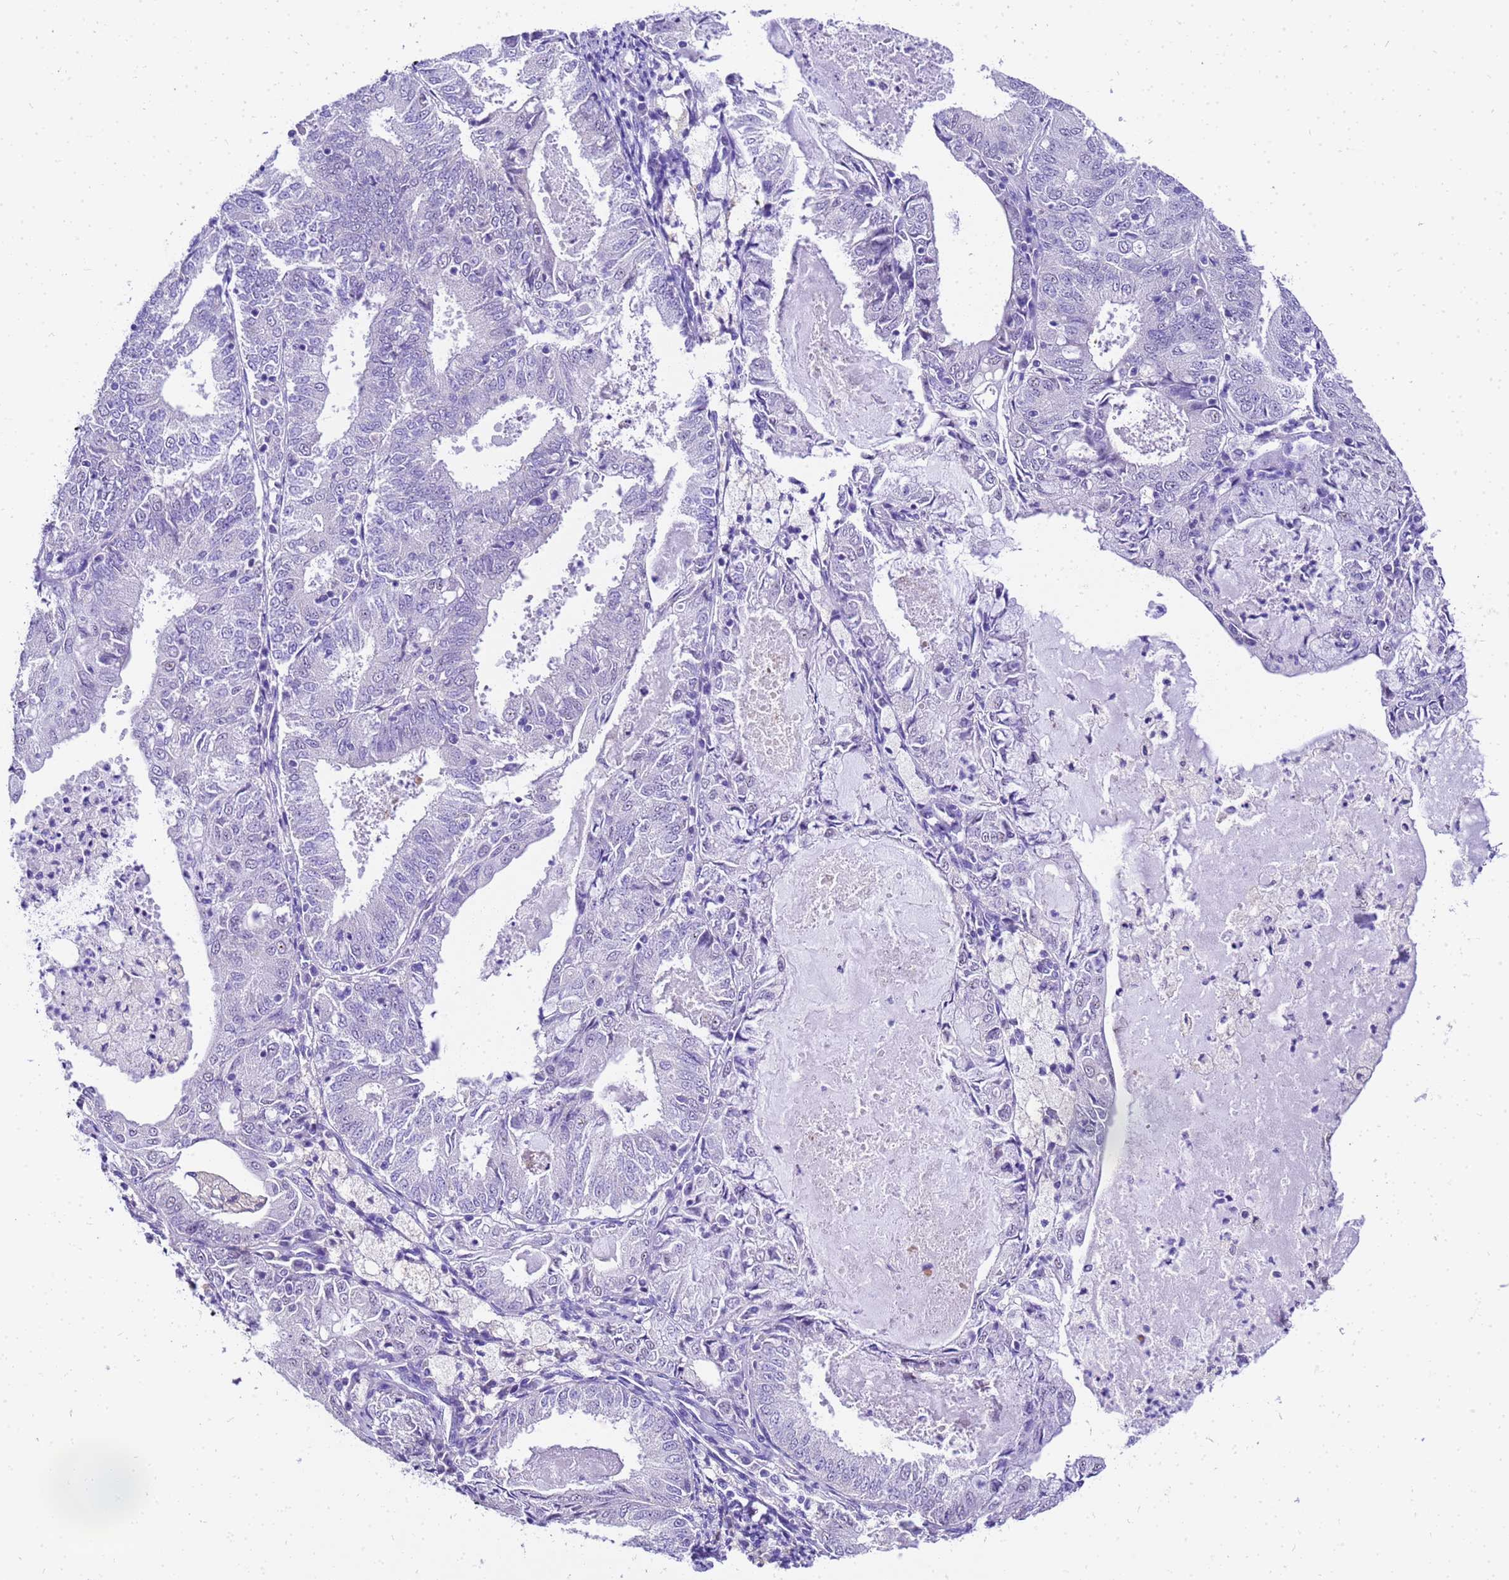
{"staining": {"intensity": "negative", "quantity": "none", "location": "none"}, "tissue": "endometrial cancer", "cell_type": "Tumor cells", "image_type": "cancer", "snomed": [{"axis": "morphology", "description": "Adenocarcinoma, NOS"}, {"axis": "topography", "description": "Endometrium"}], "caption": "Photomicrograph shows no protein staining in tumor cells of endometrial cancer tissue.", "gene": "HSPB6", "patient": {"sex": "female", "age": 57}}